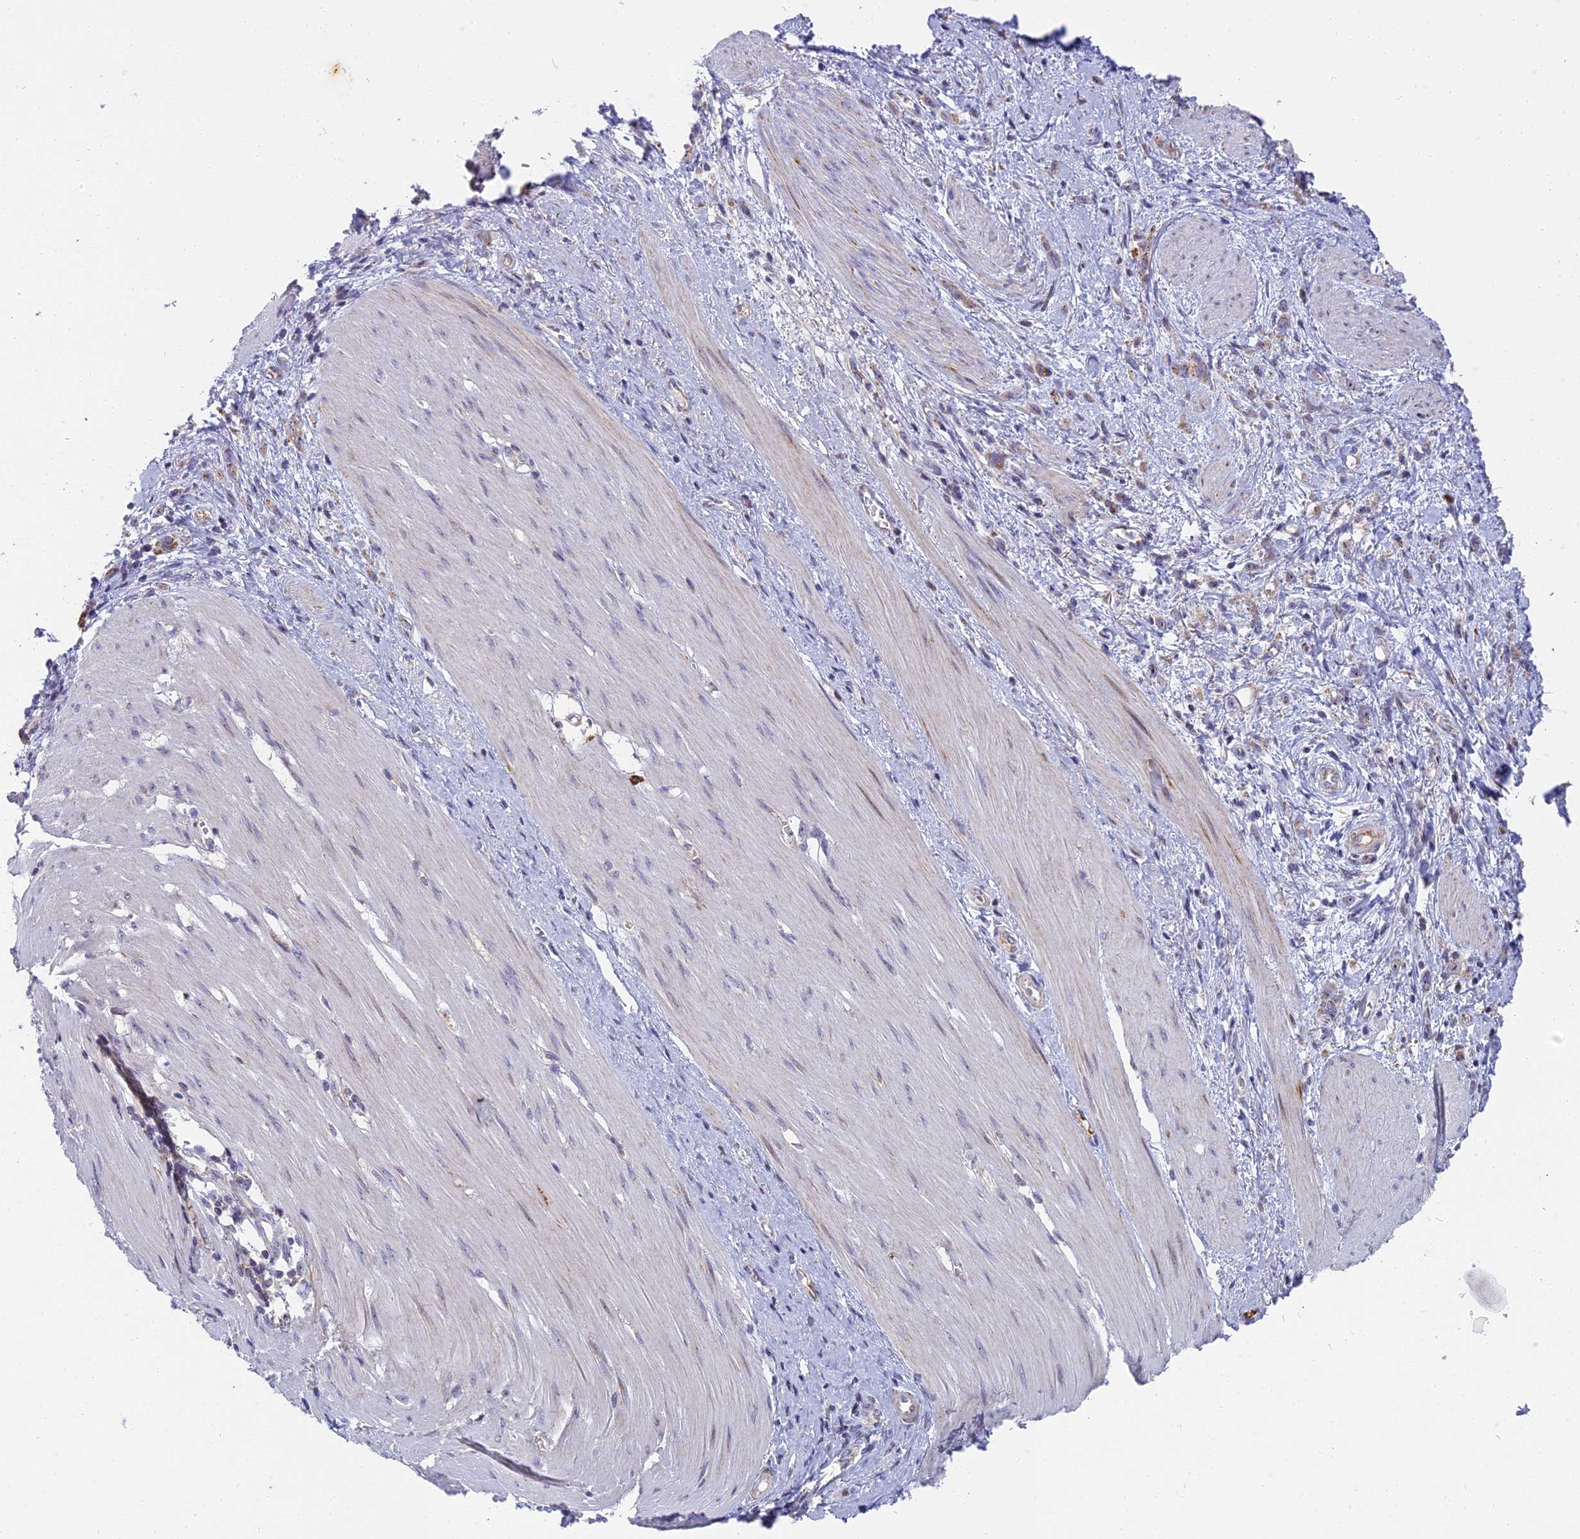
{"staining": {"intensity": "weak", "quantity": "<25%", "location": "cytoplasmic/membranous"}, "tissue": "stomach cancer", "cell_type": "Tumor cells", "image_type": "cancer", "snomed": [{"axis": "morphology", "description": "Adenocarcinoma, NOS"}, {"axis": "topography", "description": "Stomach"}], "caption": "The micrograph exhibits no significant expression in tumor cells of stomach cancer (adenocarcinoma). Nuclei are stained in blue.", "gene": "DTWD1", "patient": {"sex": "female", "age": 76}}